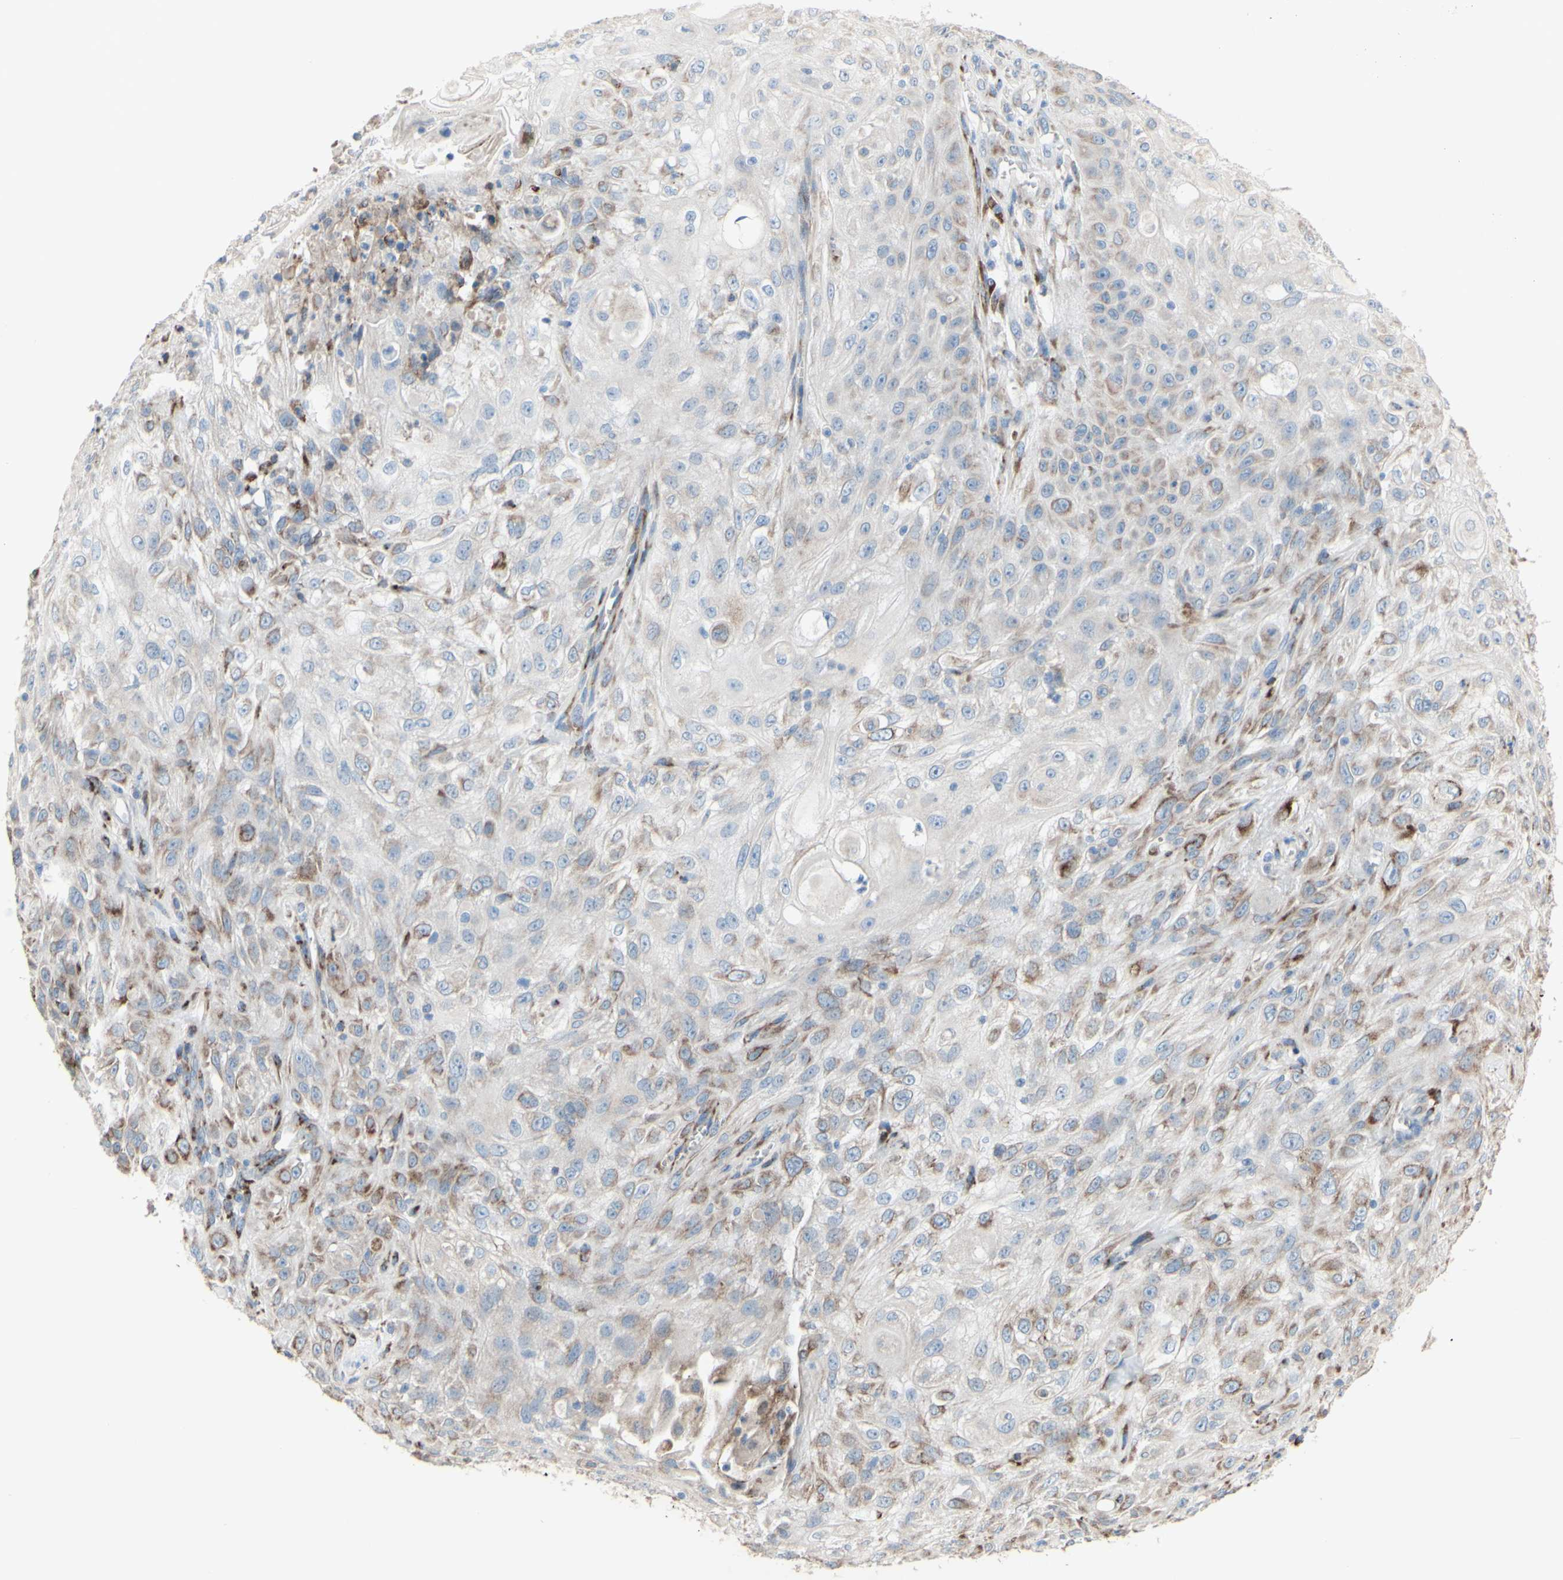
{"staining": {"intensity": "moderate", "quantity": "<25%", "location": "cytoplasmic/membranous"}, "tissue": "skin cancer", "cell_type": "Tumor cells", "image_type": "cancer", "snomed": [{"axis": "morphology", "description": "Squamous cell carcinoma, NOS"}, {"axis": "topography", "description": "Skin"}], "caption": "A low amount of moderate cytoplasmic/membranous expression is seen in about <25% of tumor cells in skin cancer tissue.", "gene": "AGPAT5", "patient": {"sex": "male", "age": 75}}